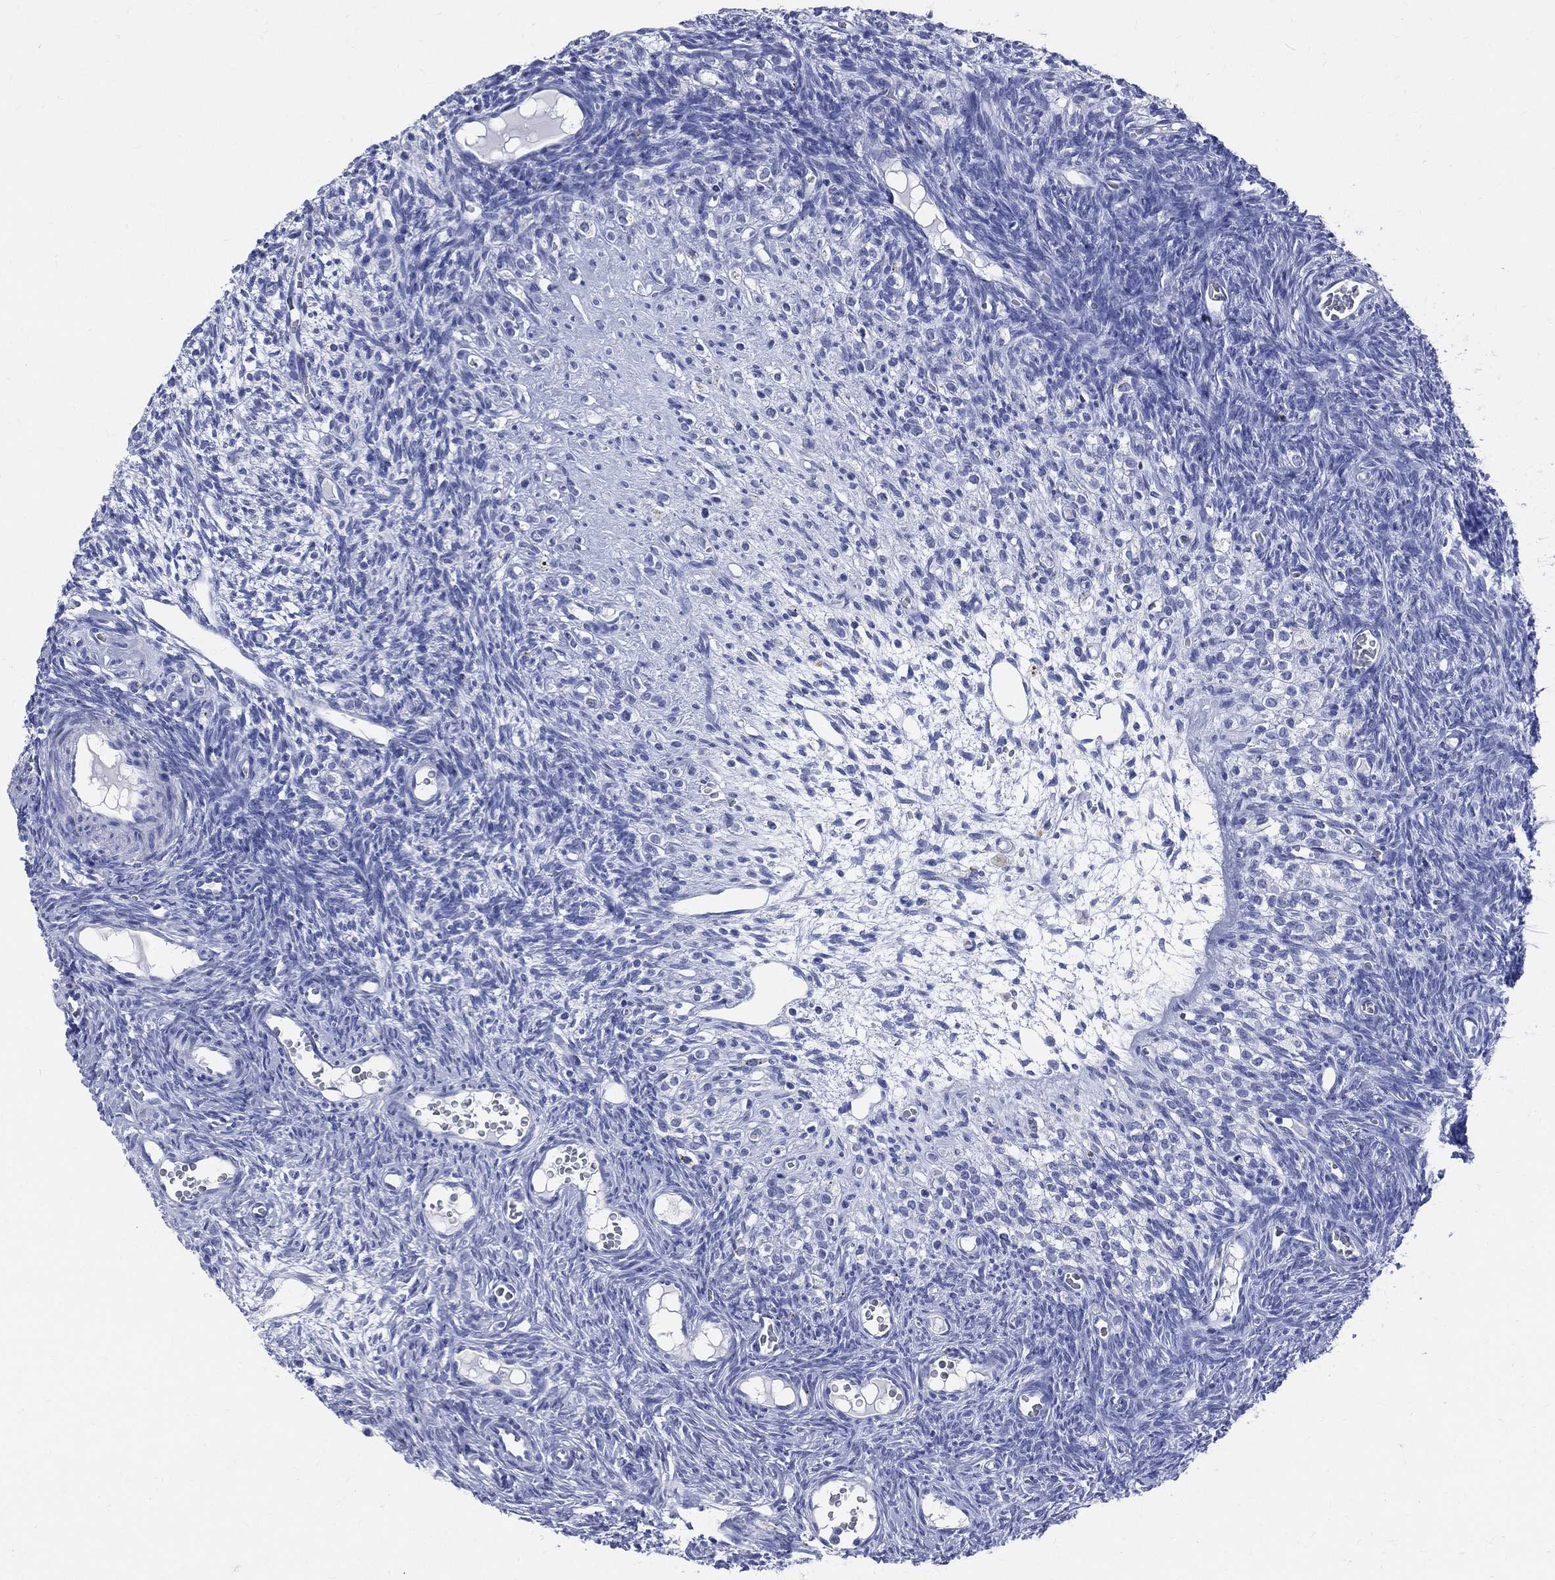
{"staining": {"intensity": "negative", "quantity": "none", "location": "none"}, "tissue": "ovary", "cell_type": "Ovarian stroma cells", "image_type": "normal", "snomed": [{"axis": "morphology", "description": "Normal tissue, NOS"}, {"axis": "topography", "description": "Ovary"}], "caption": "High magnification brightfield microscopy of unremarkable ovary stained with DAB (3,3'-diaminobenzidine) (brown) and counterstained with hematoxylin (blue): ovarian stroma cells show no significant staining. (DAB IHC with hematoxylin counter stain).", "gene": "SYP", "patient": {"sex": "female", "age": 27}}